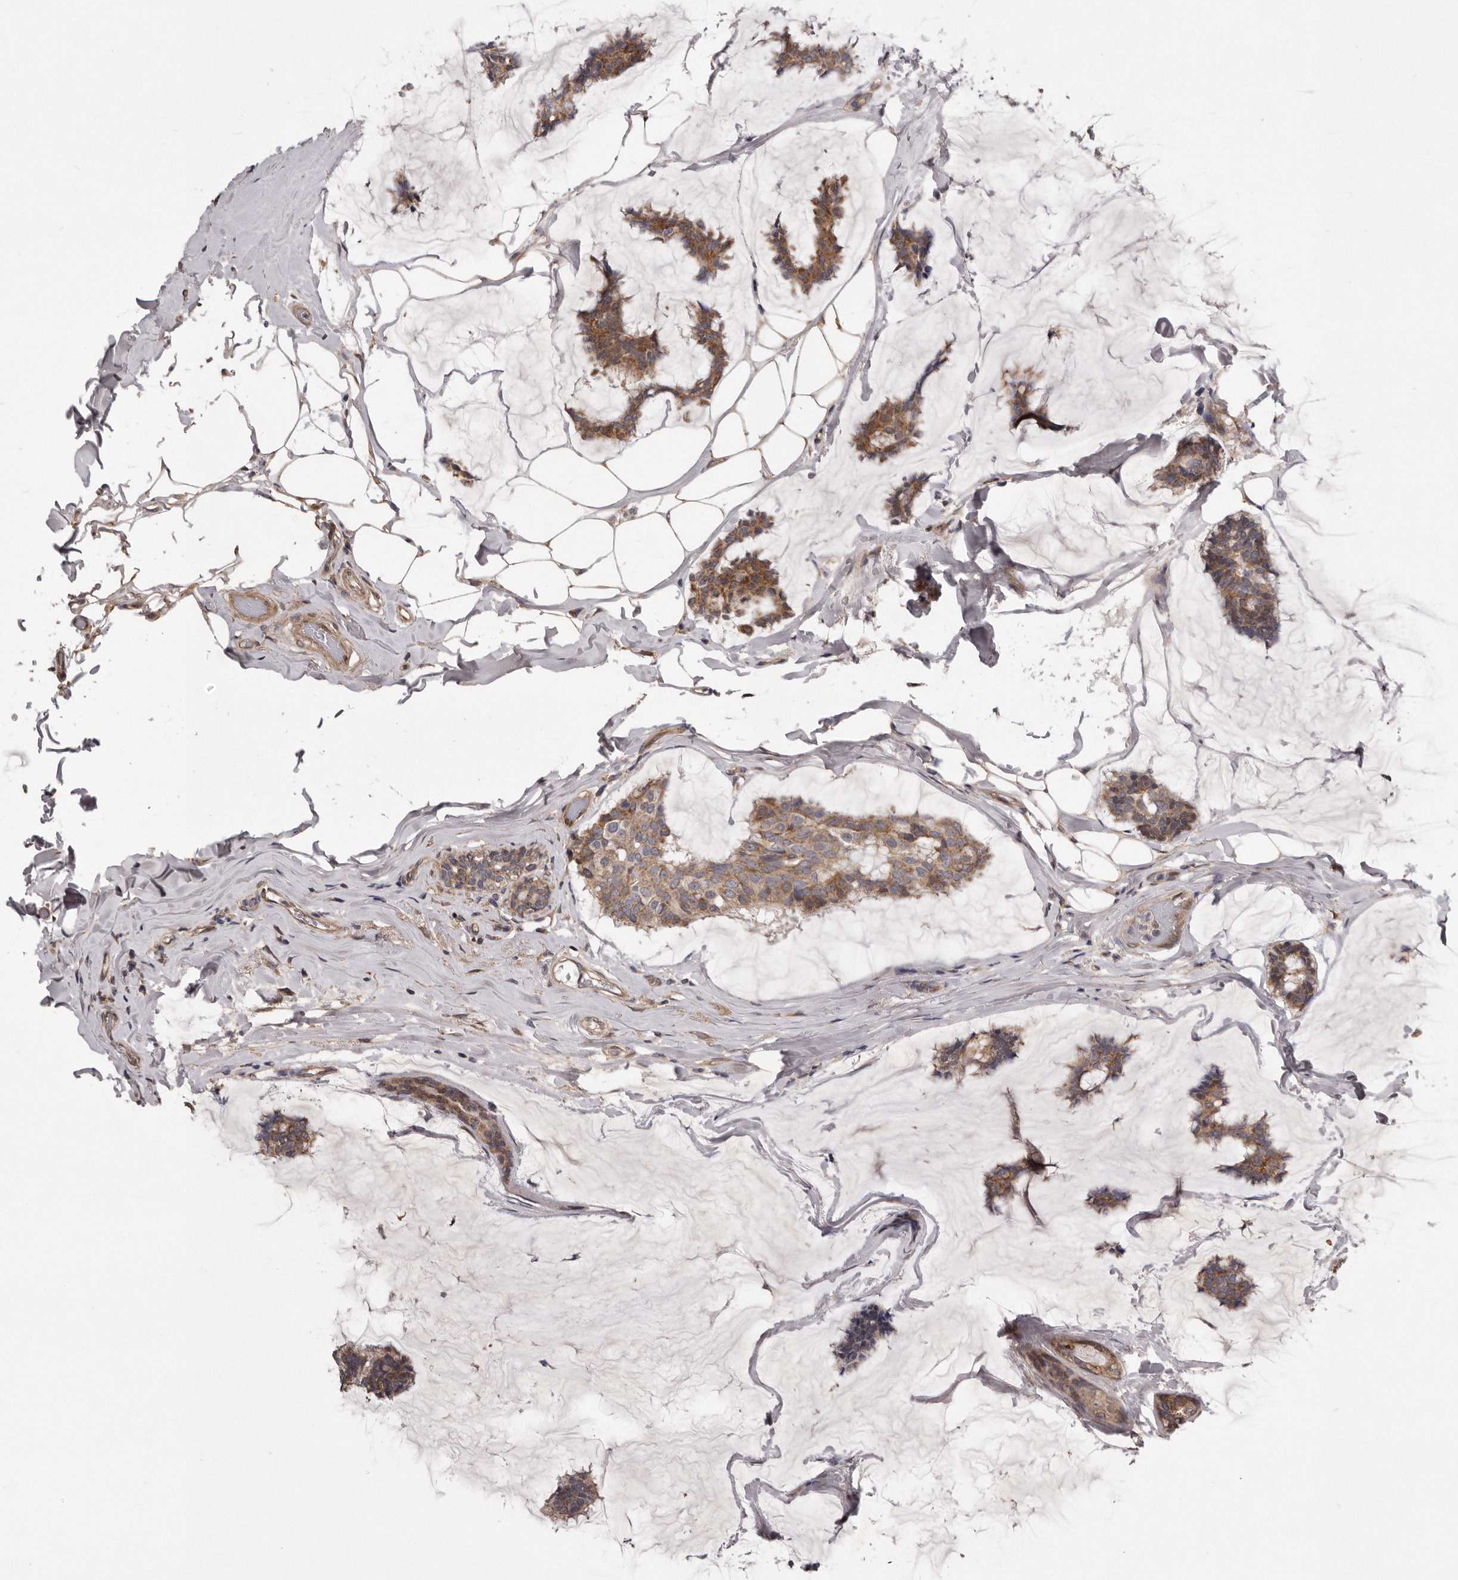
{"staining": {"intensity": "moderate", "quantity": ">75%", "location": "cytoplasmic/membranous"}, "tissue": "breast cancer", "cell_type": "Tumor cells", "image_type": "cancer", "snomed": [{"axis": "morphology", "description": "Duct carcinoma"}, {"axis": "topography", "description": "Breast"}], "caption": "A brown stain labels moderate cytoplasmic/membranous staining of a protein in breast intraductal carcinoma tumor cells. The protein of interest is stained brown, and the nuclei are stained in blue (DAB IHC with brightfield microscopy, high magnification).", "gene": "ARMCX1", "patient": {"sex": "female", "age": 93}}